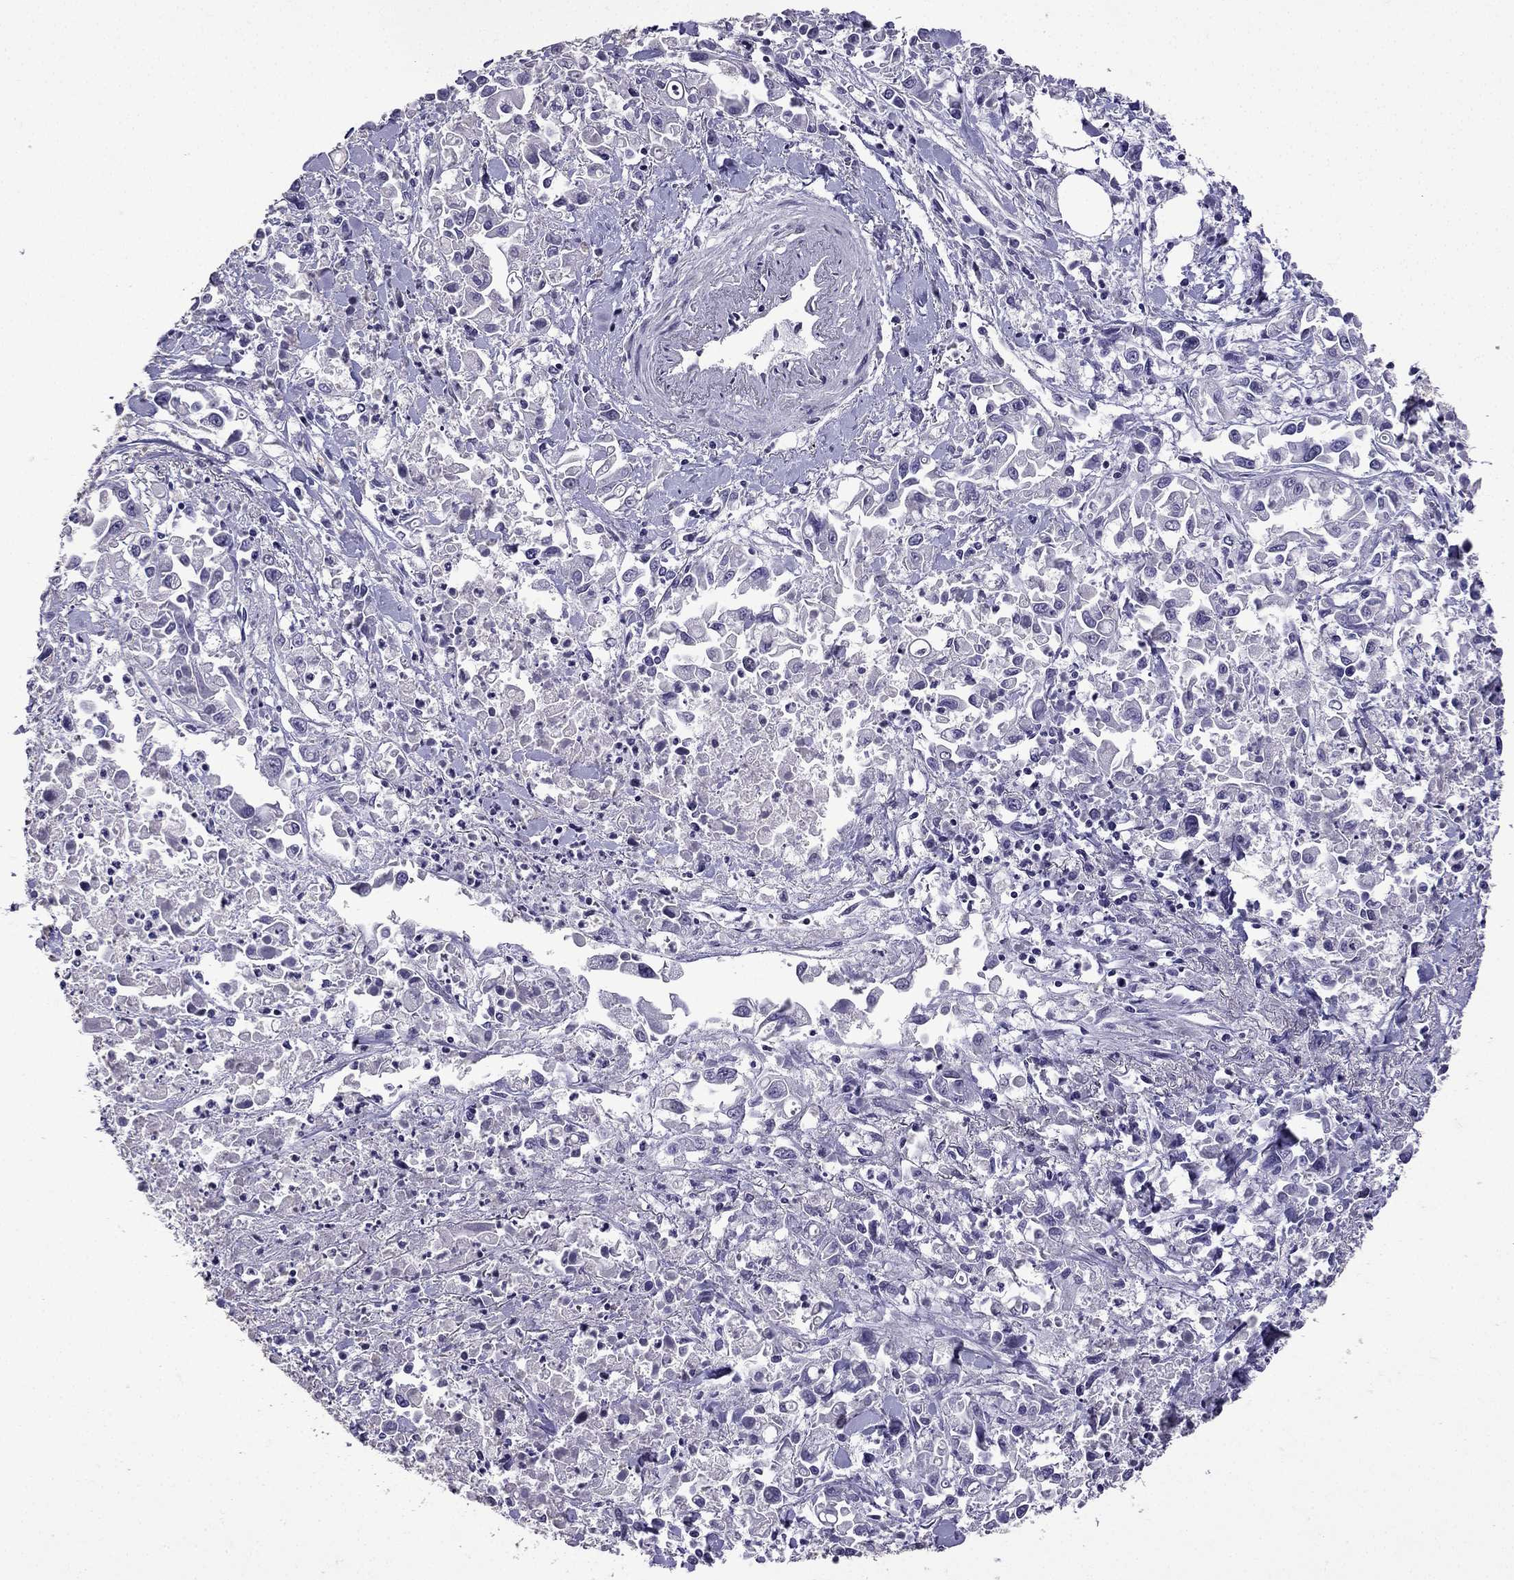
{"staining": {"intensity": "negative", "quantity": "none", "location": "none"}, "tissue": "pancreatic cancer", "cell_type": "Tumor cells", "image_type": "cancer", "snomed": [{"axis": "morphology", "description": "Adenocarcinoma, NOS"}, {"axis": "topography", "description": "Pancreas"}], "caption": "Tumor cells show no significant protein positivity in pancreatic cancer (adenocarcinoma).", "gene": "TTN", "patient": {"sex": "female", "age": 83}}